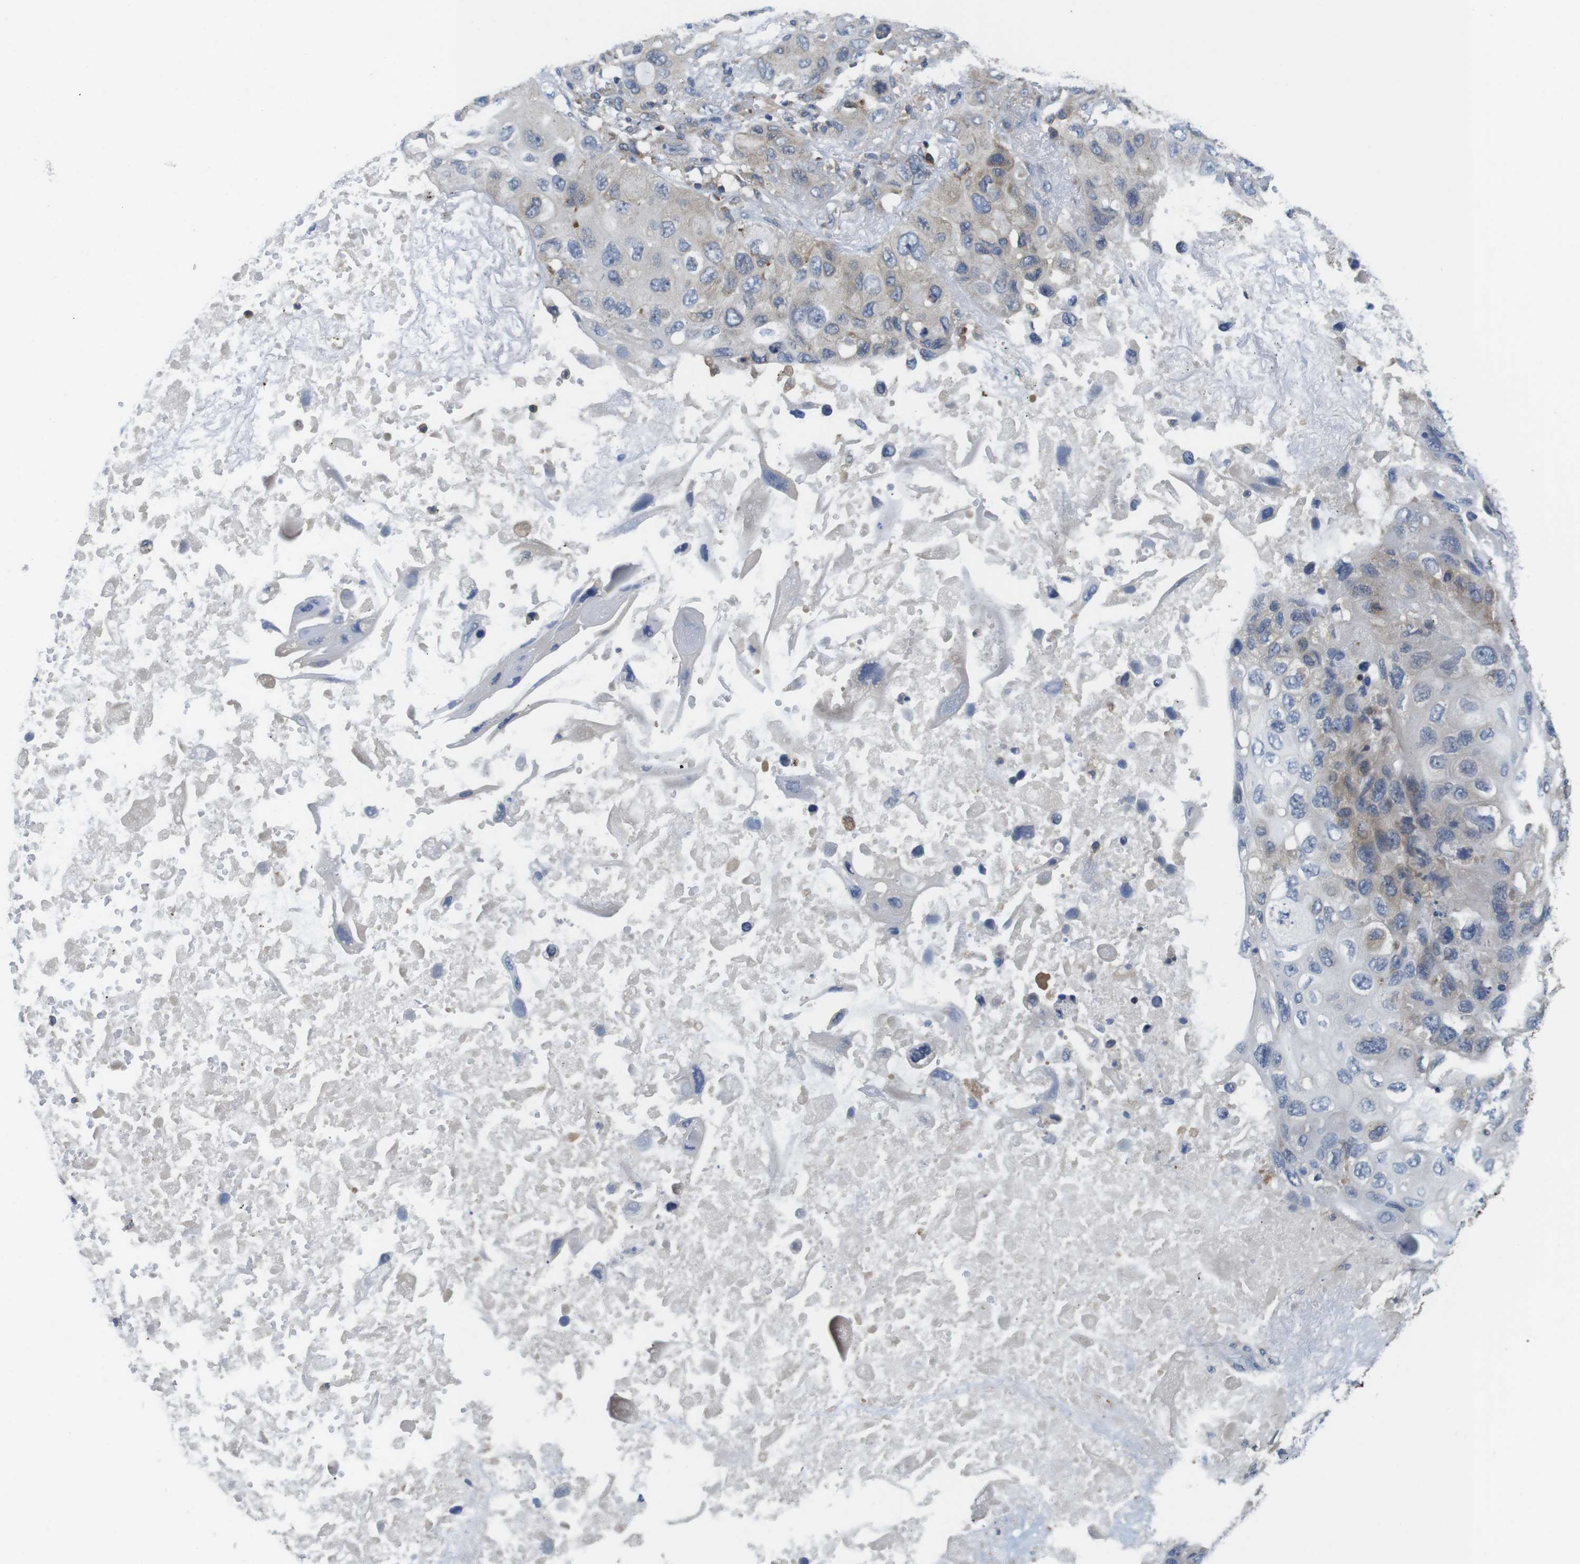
{"staining": {"intensity": "weak", "quantity": "25%-75%", "location": "cytoplasmic/membranous"}, "tissue": "lung cancer", "cell_type": "Tumor cells", "image_type": "cancer", "snomed": [{"axis": "morphology", "description": "Squamous cell carcinoma, NOS"}, {"axis": "topography", "description": "Lung"}], "caption": "Tumor cells display low levels of weak cytoplasmic/membranous expression in approximately 25%-75% of cells in human lung cancer (squamous cell carcinoma).", "gene": "HERPUD2", "patient": {"sex": "female", "age": 73}}